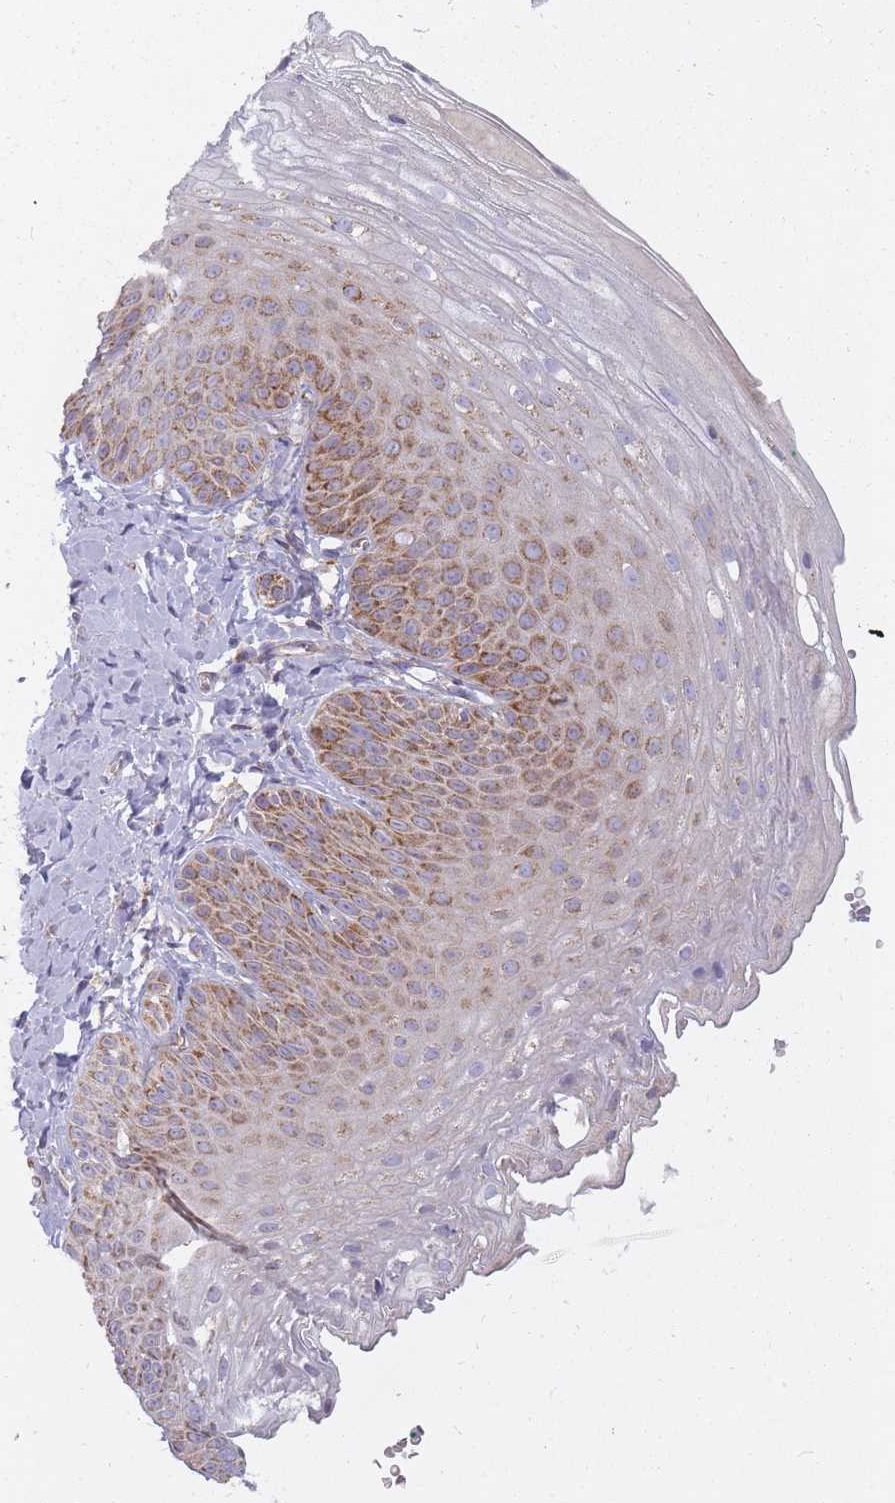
{"staining": {"intensity": "moderate", "quantity": "25%-75%", "location": "cytoplasmic/membranous"}, "tissue": "skin", "cell_type": "Epidermal cells", "image_type": "normal", "snomed": [{"axis": "morphology", "description": "Normal tissue, NOS"}, {"axis": "morphology", "description": "Hemorrhoids"}, {"axis": "morphology", "description": "Inflammation, NOS"}, {"axis": "topography", "description": "Anal"}], "caption": "Immunohistochemistry of normal skin displays medium levels of moderate cytoplasmic/membranous positivity in approximately 25%-75% of epidermal cells. Using DAB (brown) and hematoxylin (blue) stains, captured at high magnification using brightfield microscopy.", "gene": "ALKBH4", "patient": {"sex": "male", "age": 60}}